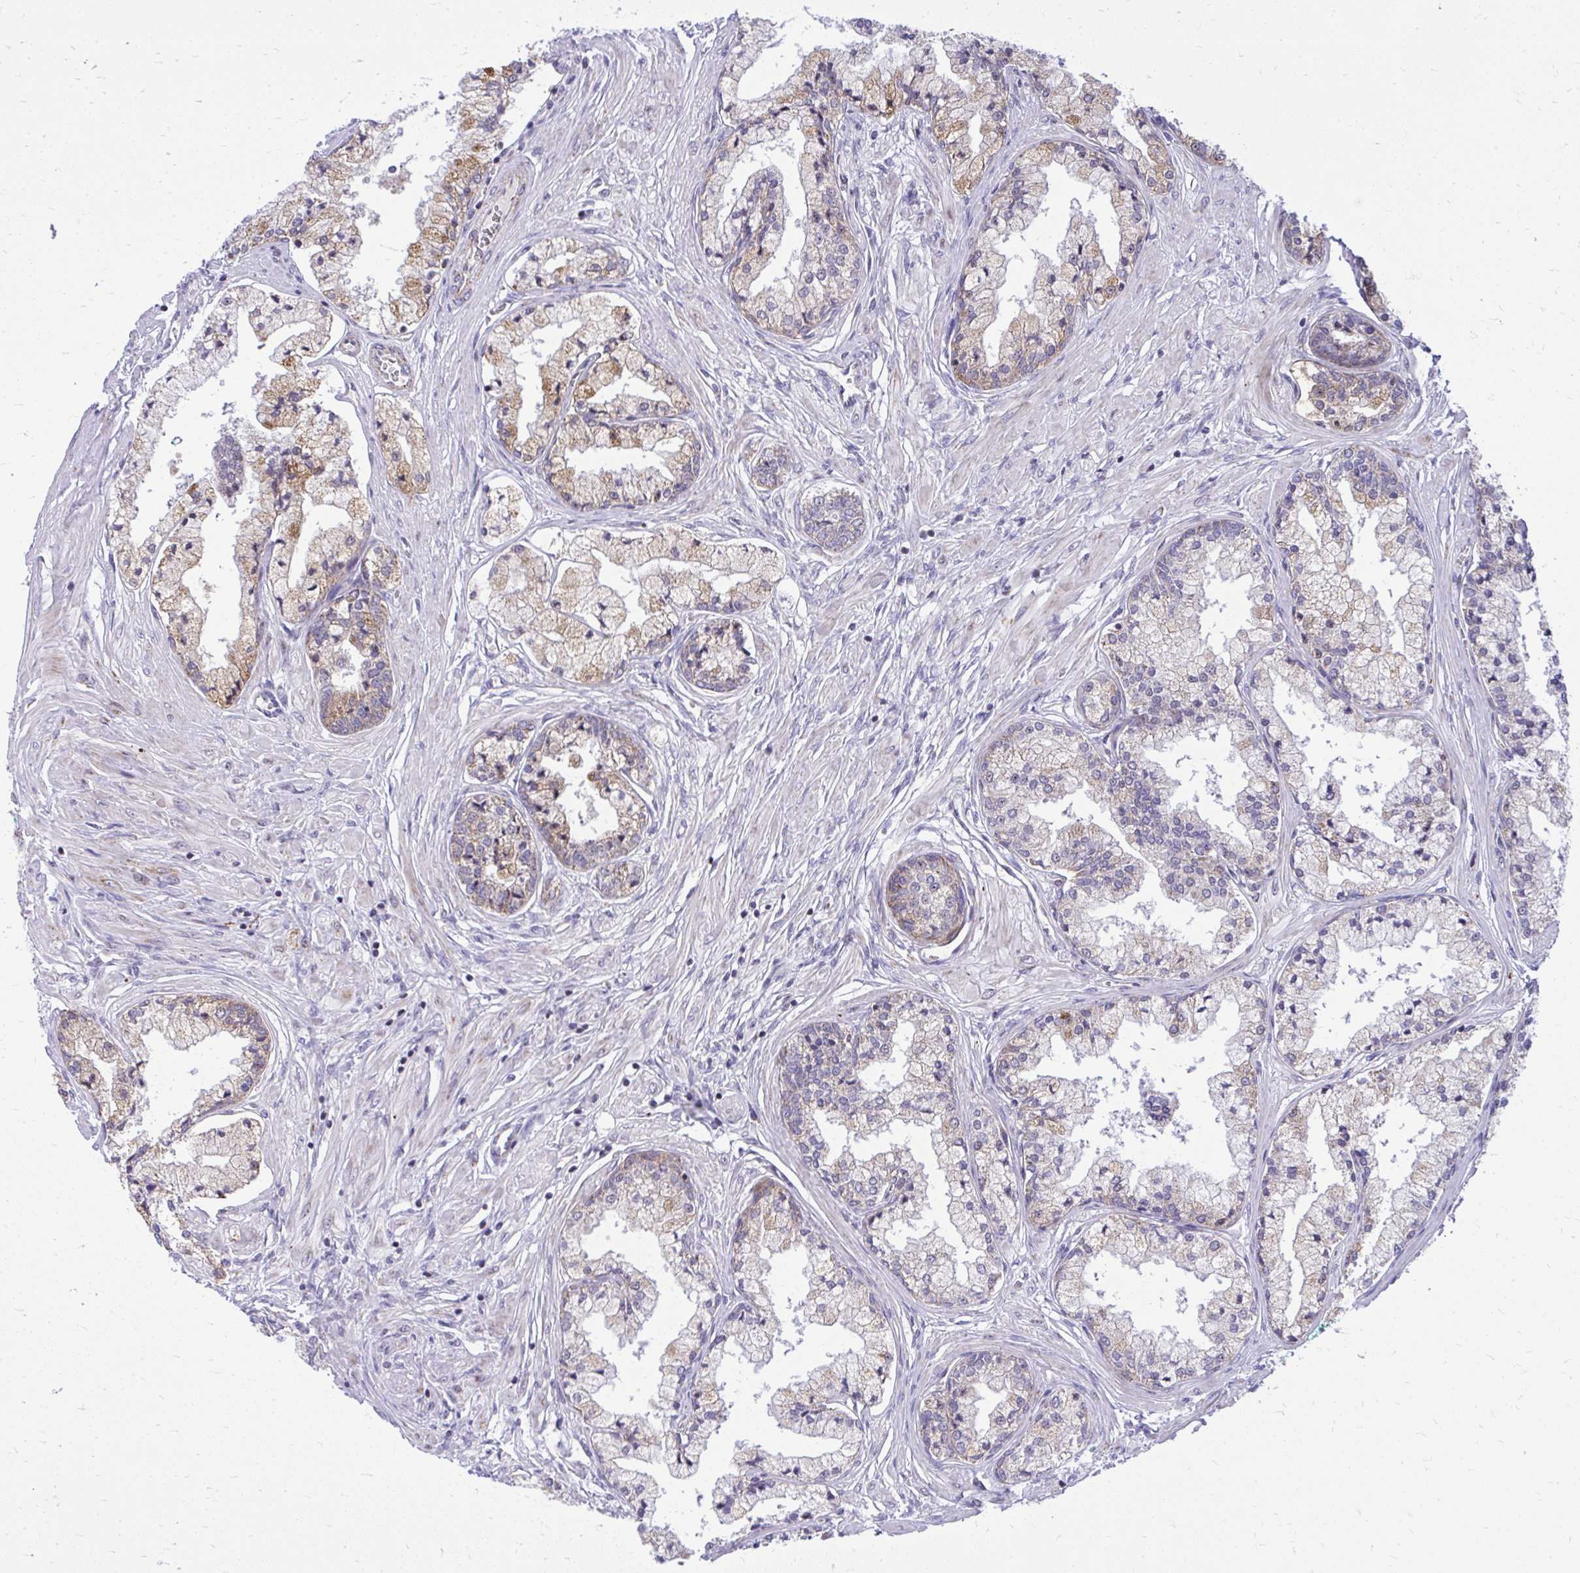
{"staining": {"intensity": "weak", "quantity": "25%-75%", "location": "cytoplasmic/membranous"}, "tissue": "prostate cancer", "cell_type": "Tumor cells", "image_type": "cancer", "snomed": [{"axis": "morphology", "description": "Adenocarcinoma, High grade"}, {"axis": "topography", "description": "Prostate"}], "caption": "High-grade adenocarcinoma (prostate) tissue shows weak cytoplasmic/membranous expression in about 25%-75% of tumor cells", "gene": "GPRIN3", "patient": {"sex": "male", "age": 66}}